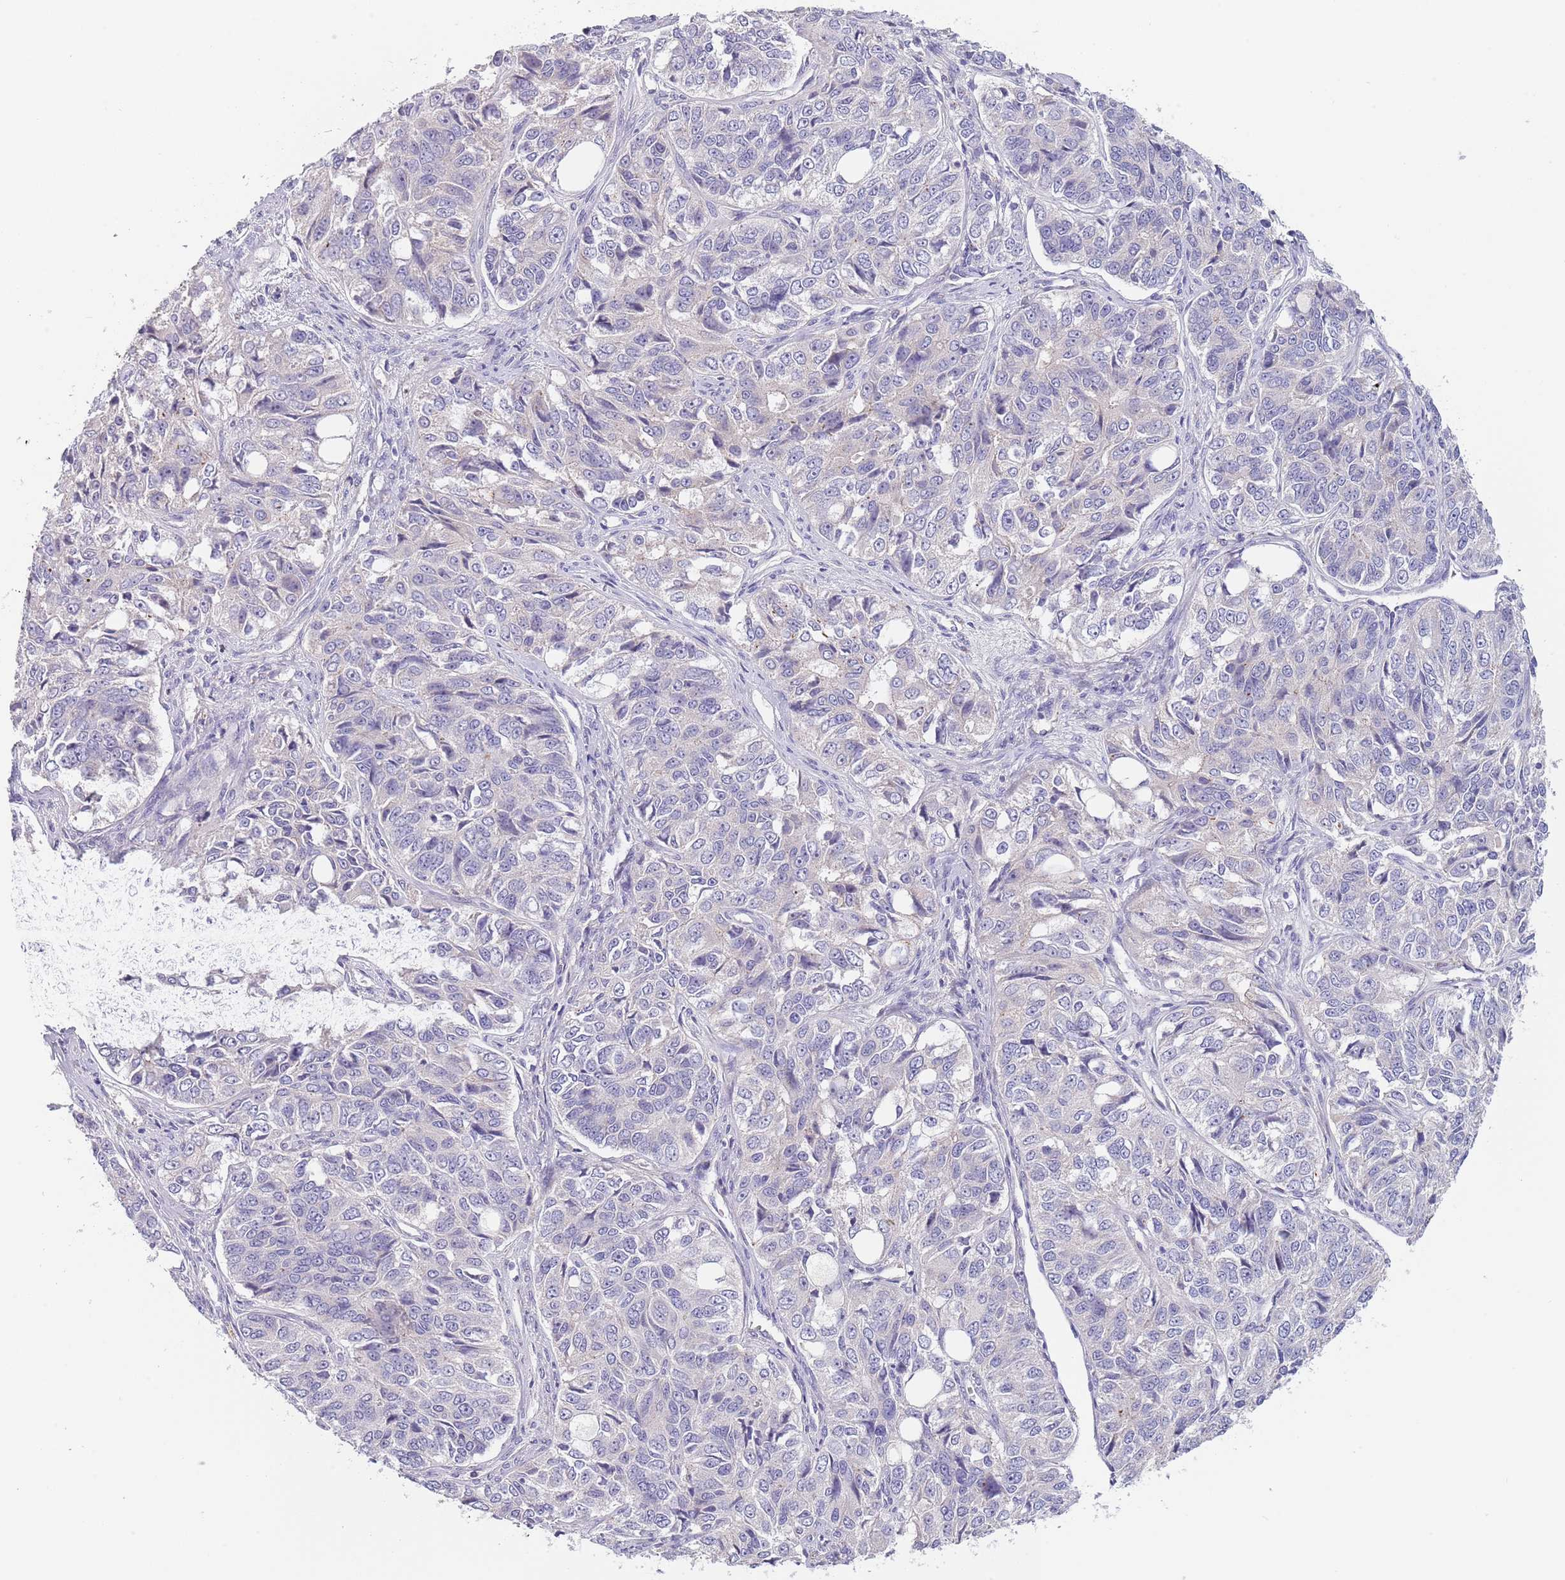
{"staining": {"intensity": "negative", "quantity": "none", "location": "none"}, "tissue": "ovarian cancer", "cell_type": "Tumor cells", "image_type": "cancer", "snomed": [{"axis": "morphology", "description": "Carcinoma, endometroid"}, {"axis": "topography", "description": "Ovary"}], "caption": "The immunohistochemistry image has no significant positivity in tumor cells of endometroid carcinoma (ovarian) tissue.", "gene": "MAN1C1", "patient": {"sex": "female", "age": 51}}